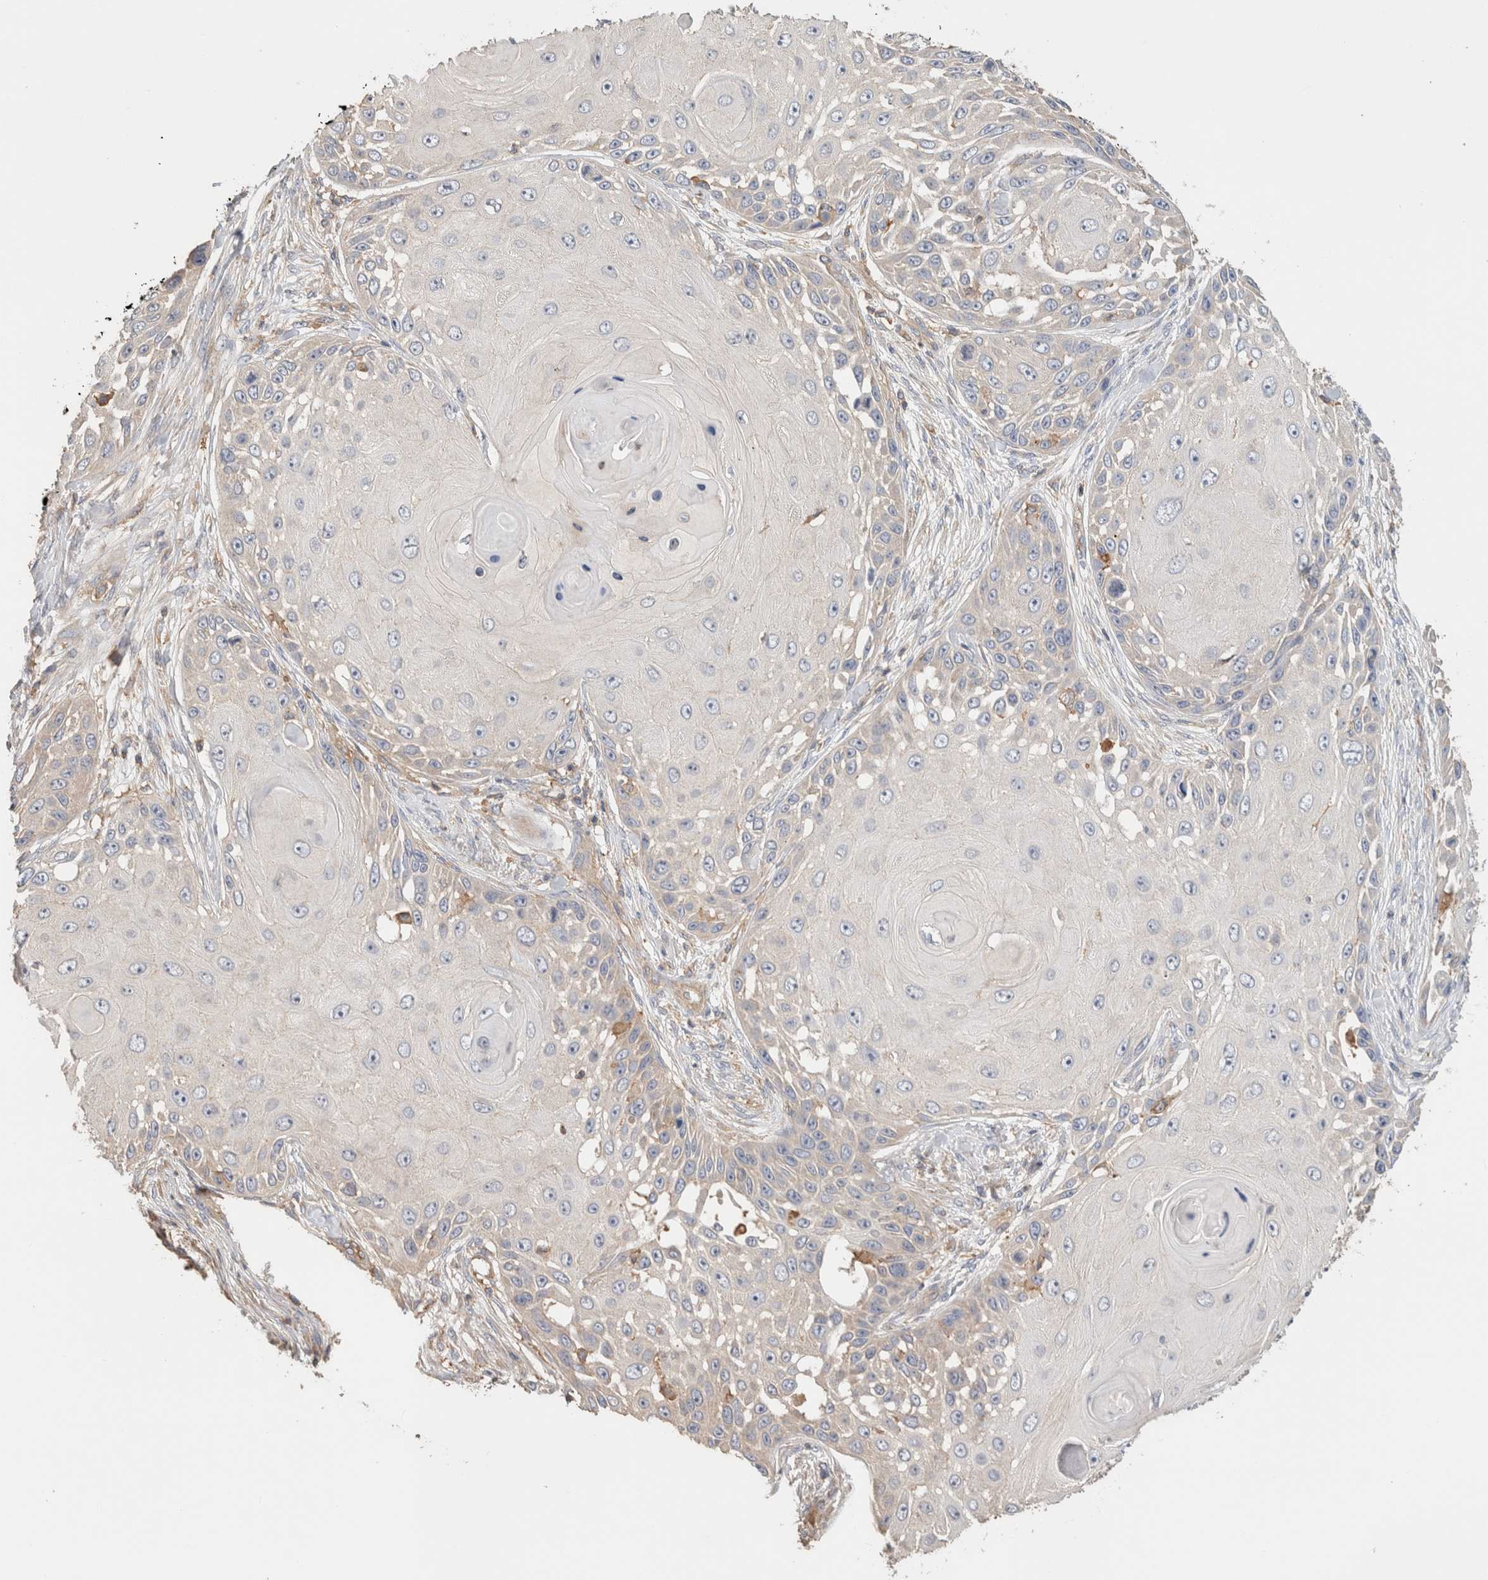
{"staining": {"intensity": "weak", "quantity": "<25%", "location": "cytoplasmic/membranous"}, "tissue": "skin cancer", "cell_type": "Tumor cells", "image_type": "cancer", "snomed": [{"axis": "morphology", "description": "Squamous cell carcinoma, NOS"}, {"axis": "topography", "description": "Skin"}], "caption": "Skin squamous cell carcinoma stained for a protein using immunohistochemistry (IHC) displays no expression tumor cells.", "gene": "CFAP418", "patient": {"sex": "female", "age": 44}}